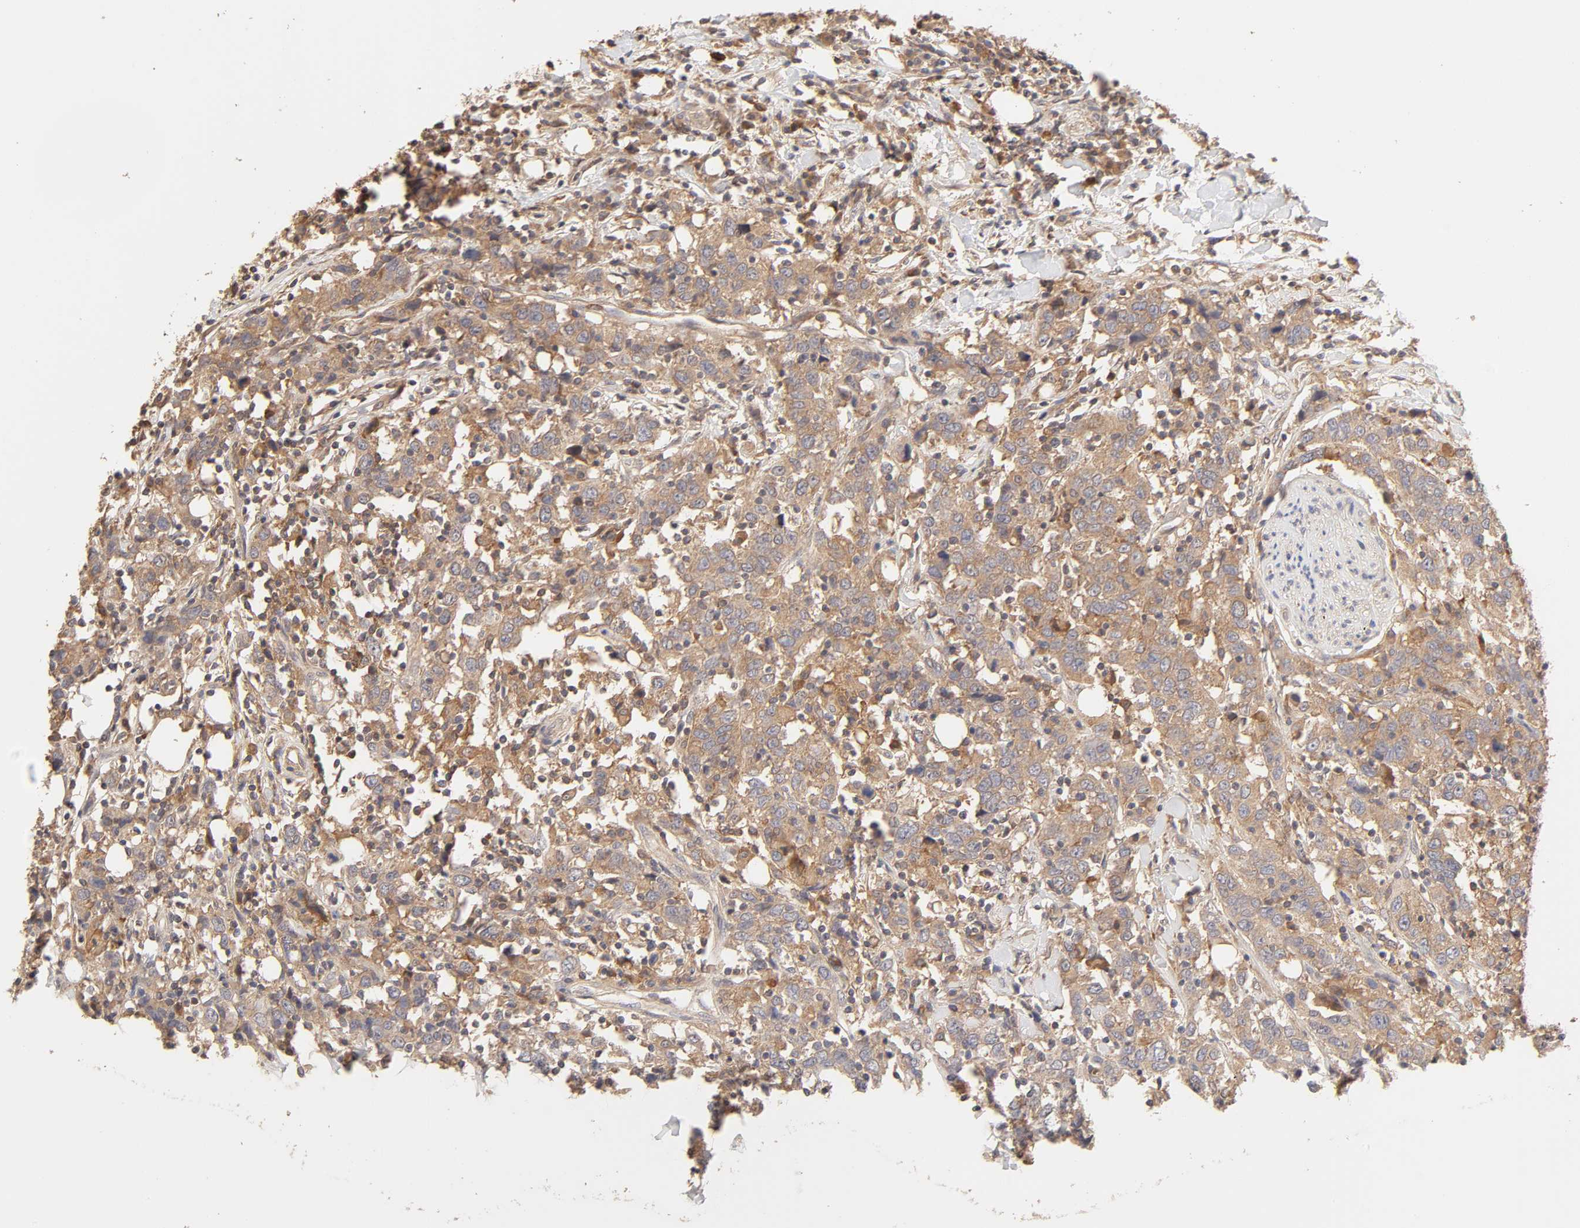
{"staining": {"intensity": "moderate", "quantity": ">75%", "location": "cytoplasmic/membranous"}, "tissue": "urothelial cancer", "cell_type": "Tumor cells", "image_type": "cancer", "snomed": [{"axis": "morphology", "description": "Urothelial carcinoma, High grade"}, {"axis": "topography", "description": "Urinary bladder"}], "caption": "Protein expression analysis of urothelial carcinoma (high-grade) shows moderate cytoplasmic/membranous expression in about >75% of tumor cells.", "gene": "AP1G2", "patient": {"sex": "male", "age": 61}}